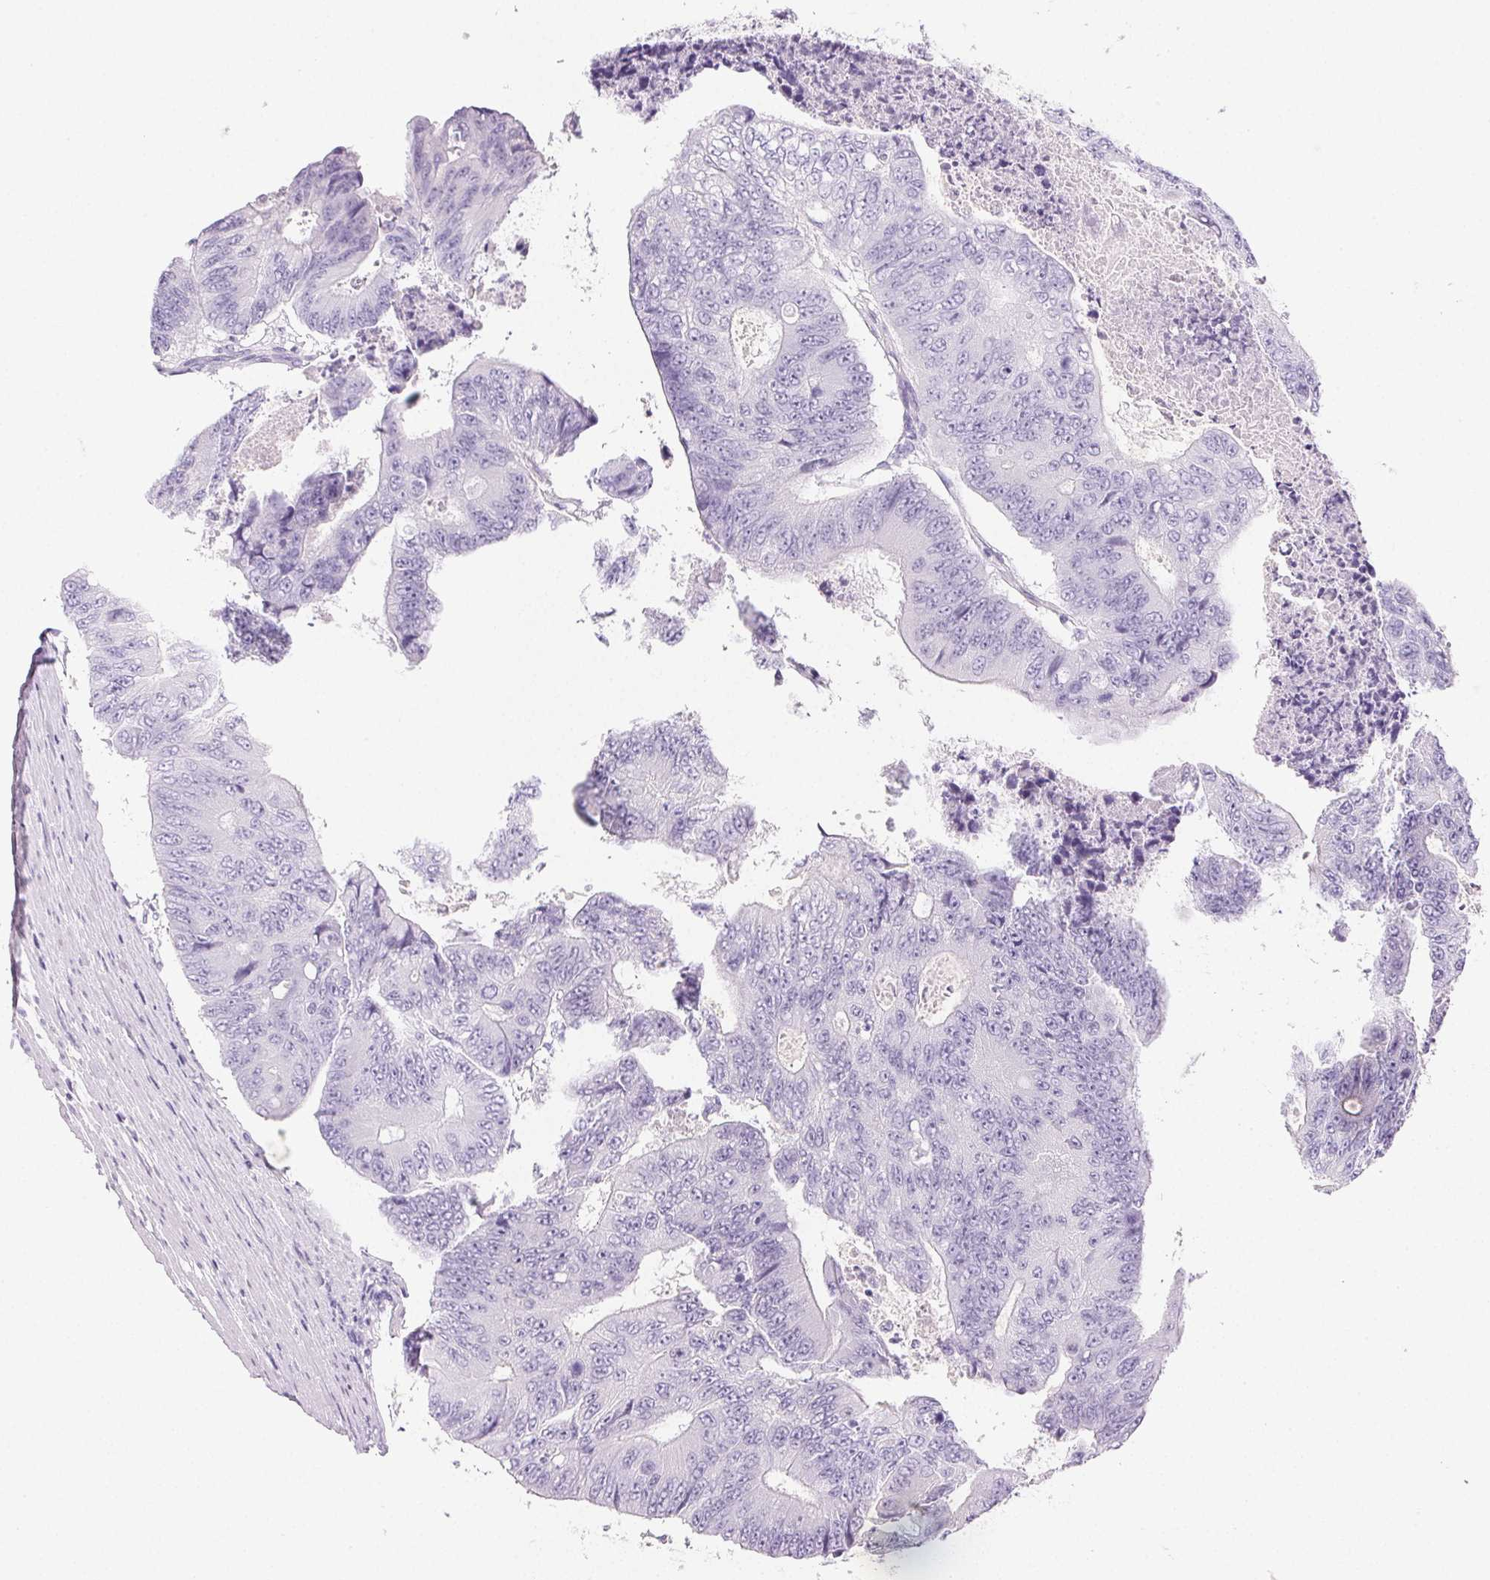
{"staining": {"intensity": "negative", "quantity": "none", "location": "none"}, "tissue": "colorectal cancer", "cell_type": "Tumor cells", "image_type": "cancer", "snomed": [{"axis": "morphology", "description": "Adenocarcinoma, NOS"}, {"axis": "topography", "description": "Colon"}], "caption": "Immunohistochemical staining of human colorectal cancer (adenocarcinoma) reveals no significant positivity in tumor cells.", "gene": "PRSS3", "patient": {"sex": "female", "age": 48}}